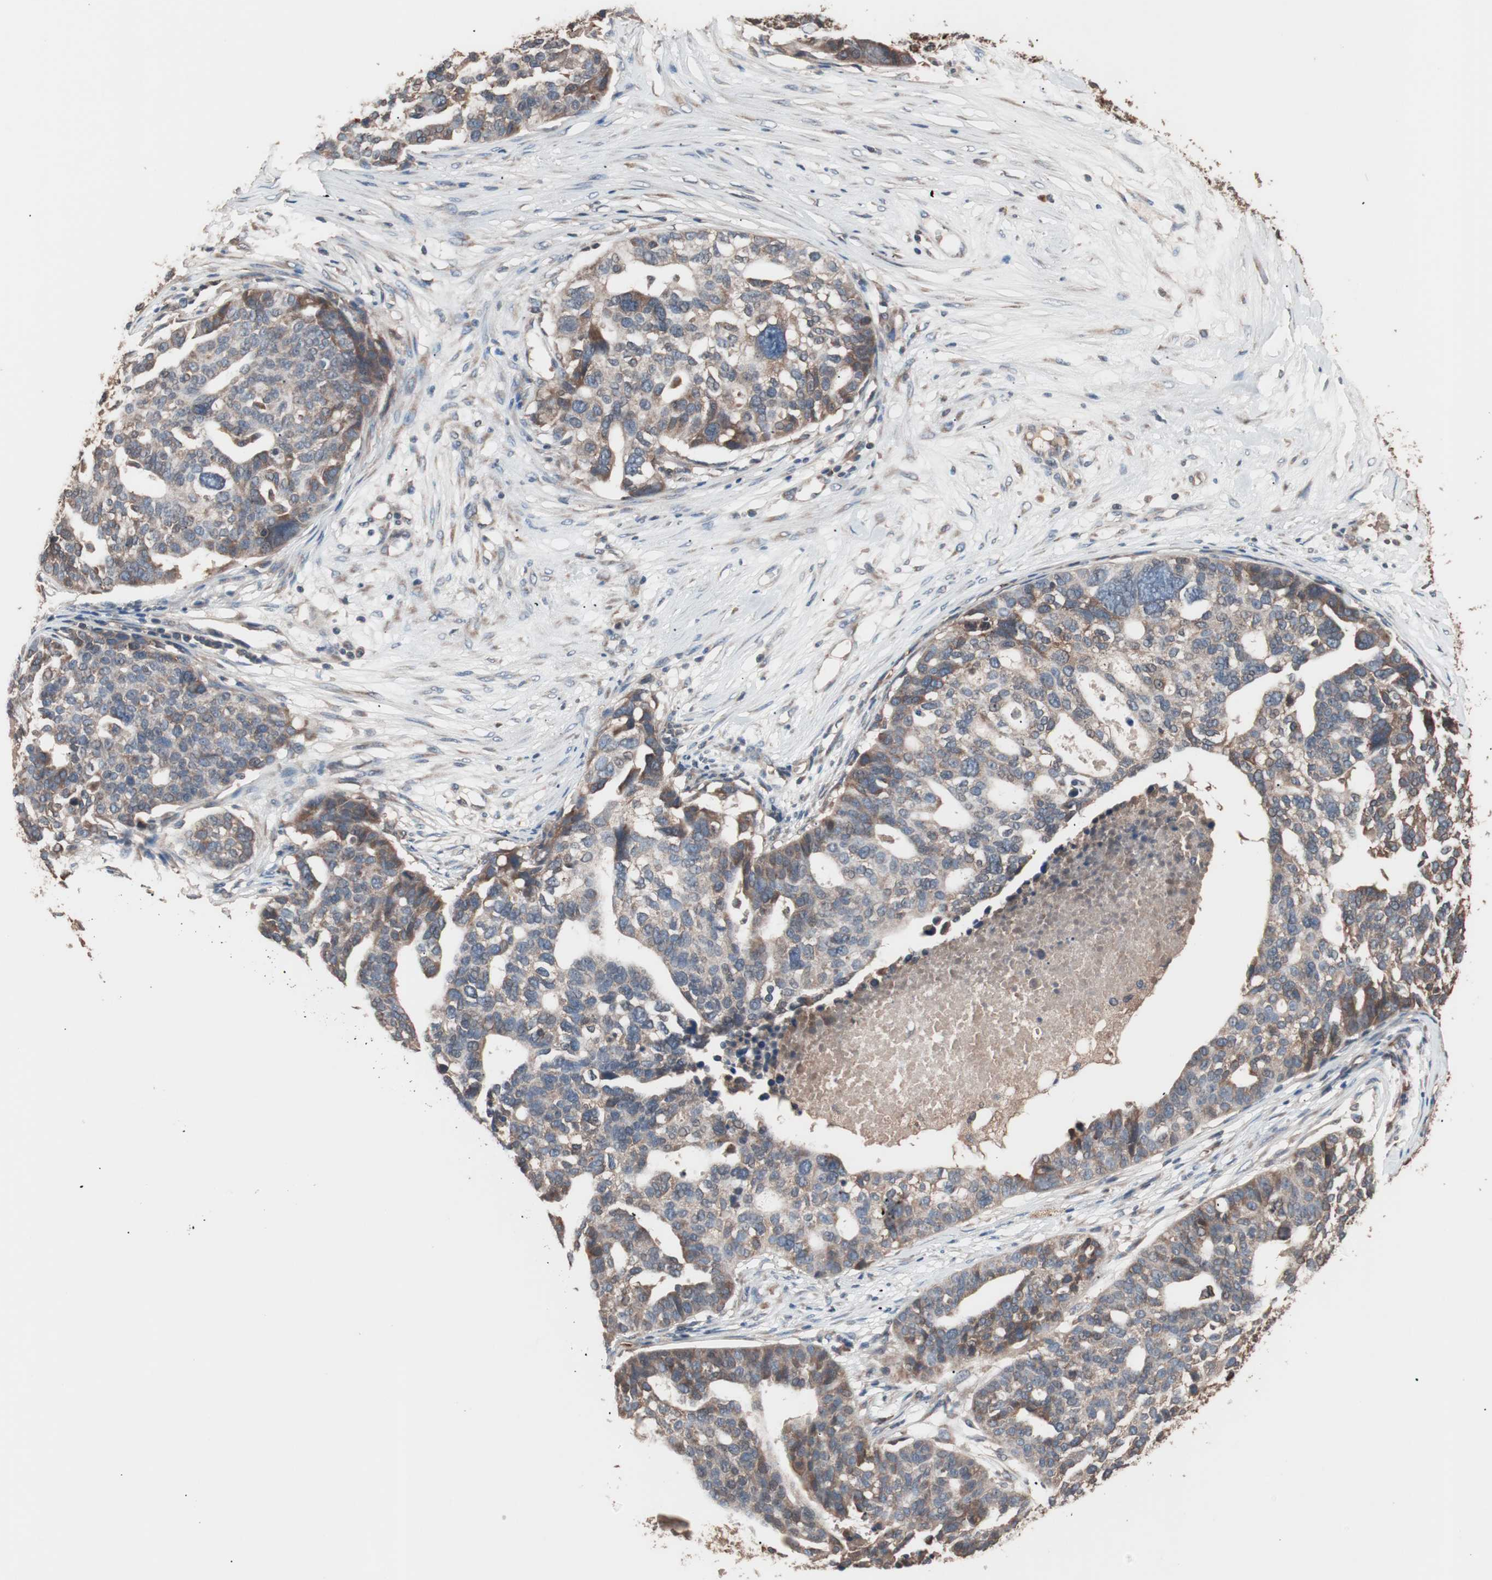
{"staining": {"intensity": "moderate", "quantity": ">75%", "location": "cytoplasmic/membranous"}, "tissue": "ovarian cancer", "cell_type": "Tumor cells", "image_type": "cancer", "snomed": [{"axis": "morphology", "description": "Cystadenocarcinoma, serous, NOS"}, {"axis": "topography", "description": "Ovary"}], "caption": "The photomicrograph displays a brown stain indicating the presence of a protein in the cytoplasmic/membranous of tumor cells in ovarian serous cystadenocarcinoma.", "gene": "GLYCTK", "patient": {"sex": "female", "age": 59}}